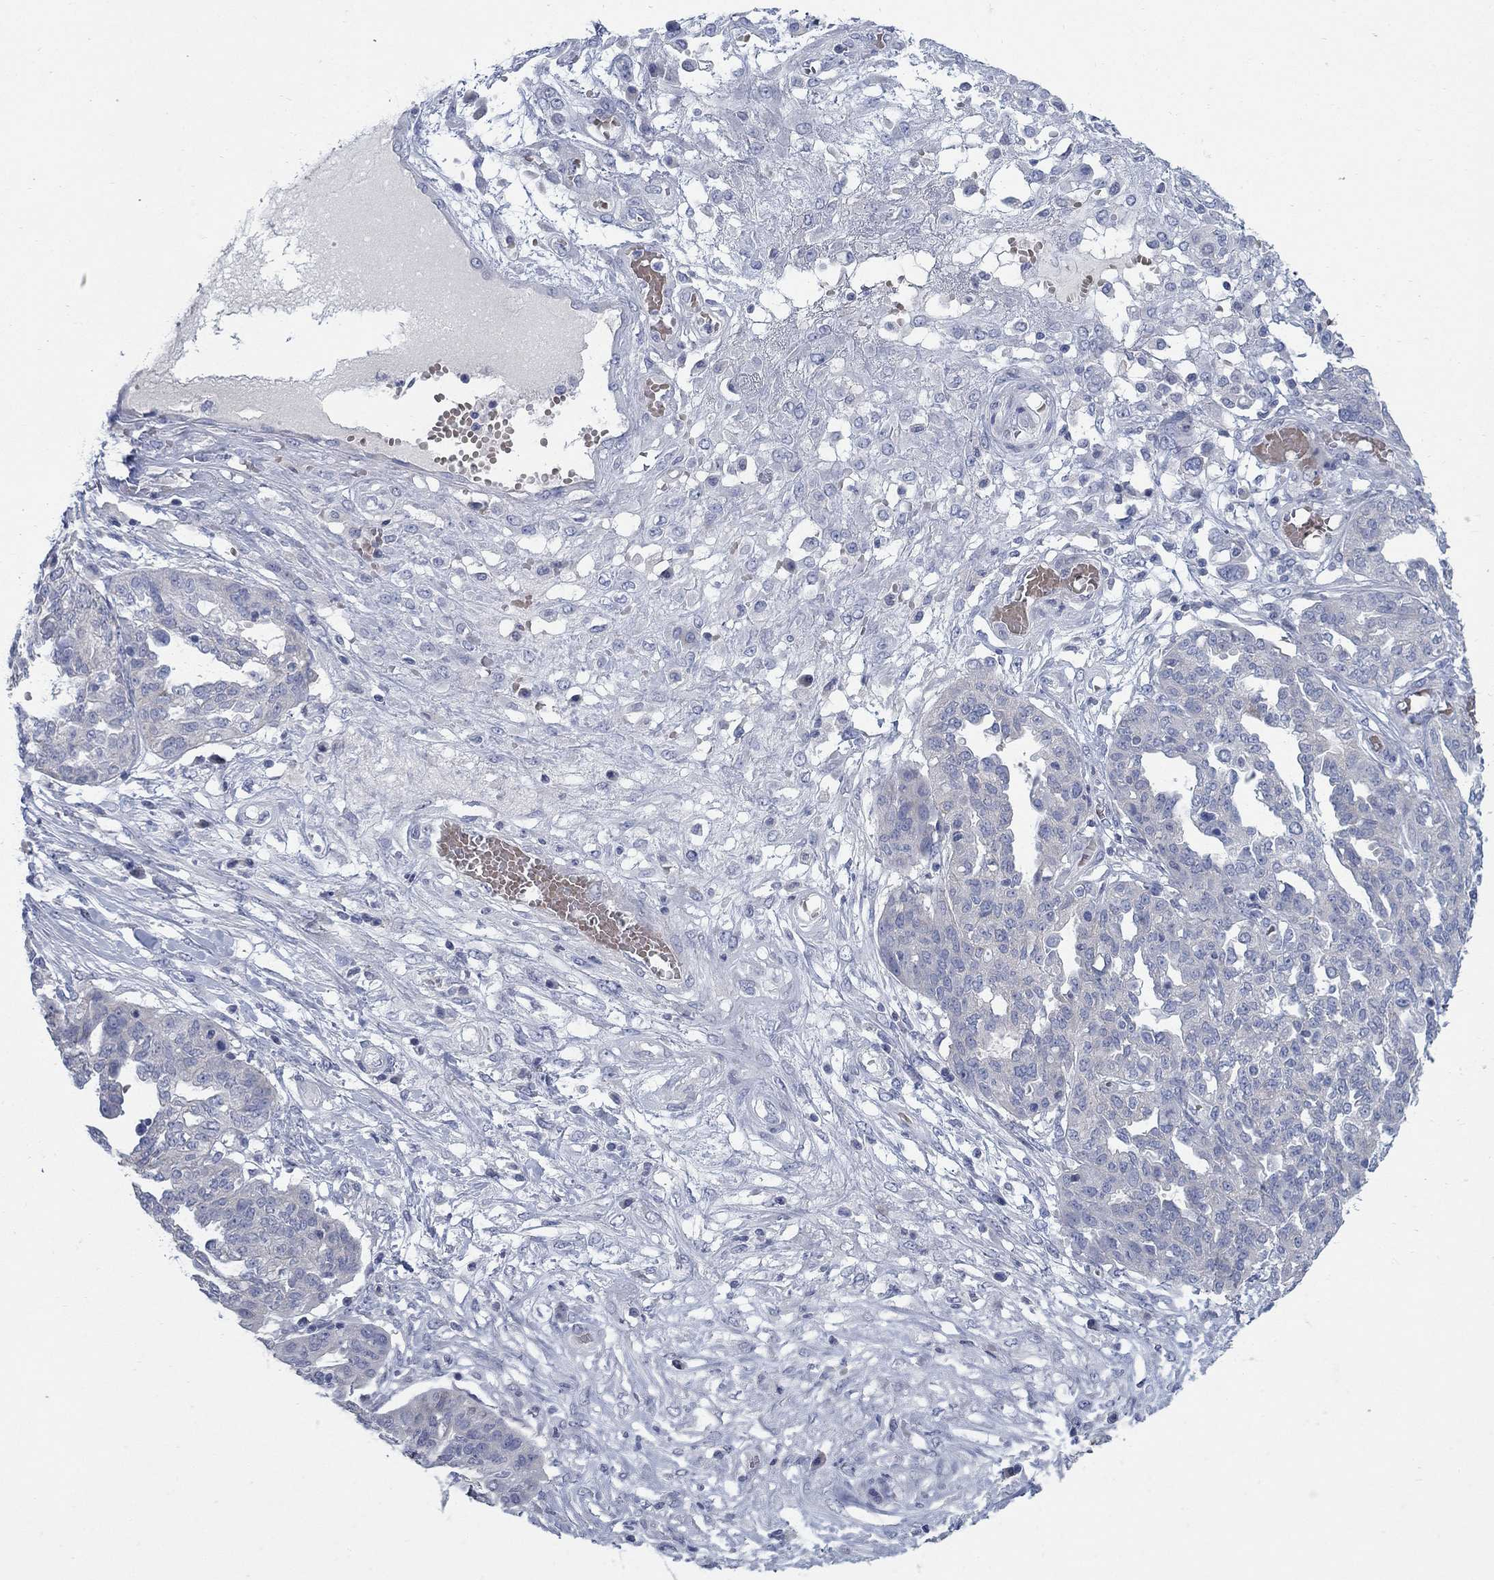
{"staining": {"intensity": "negative", "quantity": "none", "location": "none"}, "tissue": "ovarian cancer", "cell_type": "Tumor cells", "image_type": "cancer", "snomed": [{"axis": "morphology", "description": "Cystadenocarcinoma, serous, NOS"}, {"axis": "topography", "description": "Ovary"}], "caption": "Immunohistochemistry histopathology image of neoplastic tissue: human serous cystadenocarcinoma (ovarian) stained with DAB exhibits no significant protein staining in tumor cells.", "gene": "DNER", "patient": {"sex": "female", "age": 67}}